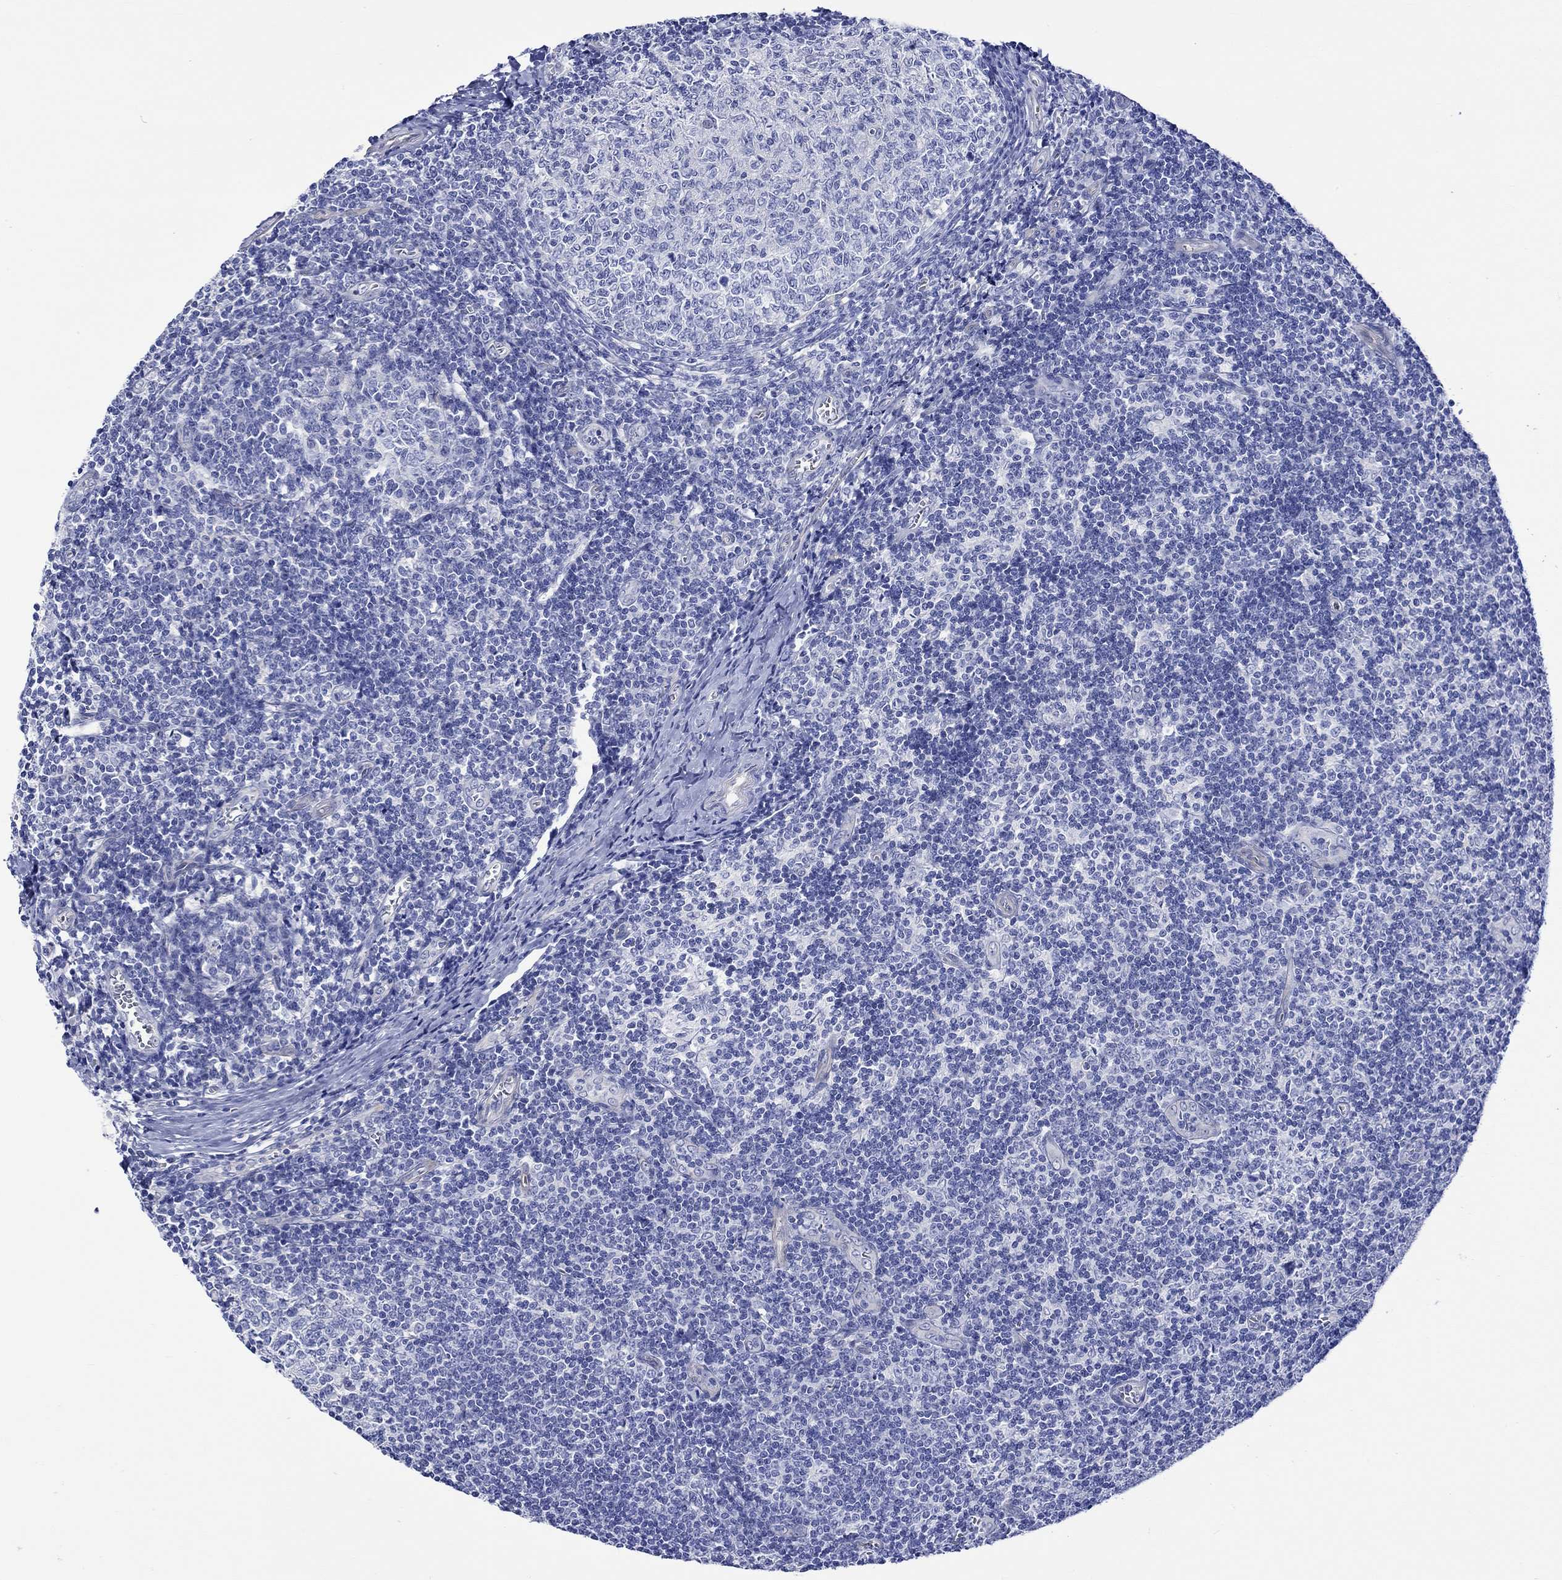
{"staining": {"intensity": "negative", "quantity": "none", "location": "none"}, "tissue": "tonsil", "cell_type": "Germinal center cells", "image_type": "normal", "snomed": [{"axis": "morphology", "description": "Normal tissue, NOS"}, {"axis": "topography", "description": "Tonsil"}], "caption": "The image demonstrates no staining of germinal center cells in normal tonsil.", "gene": "HARBI1", "patient": {"sex": "male", "age": 33}}